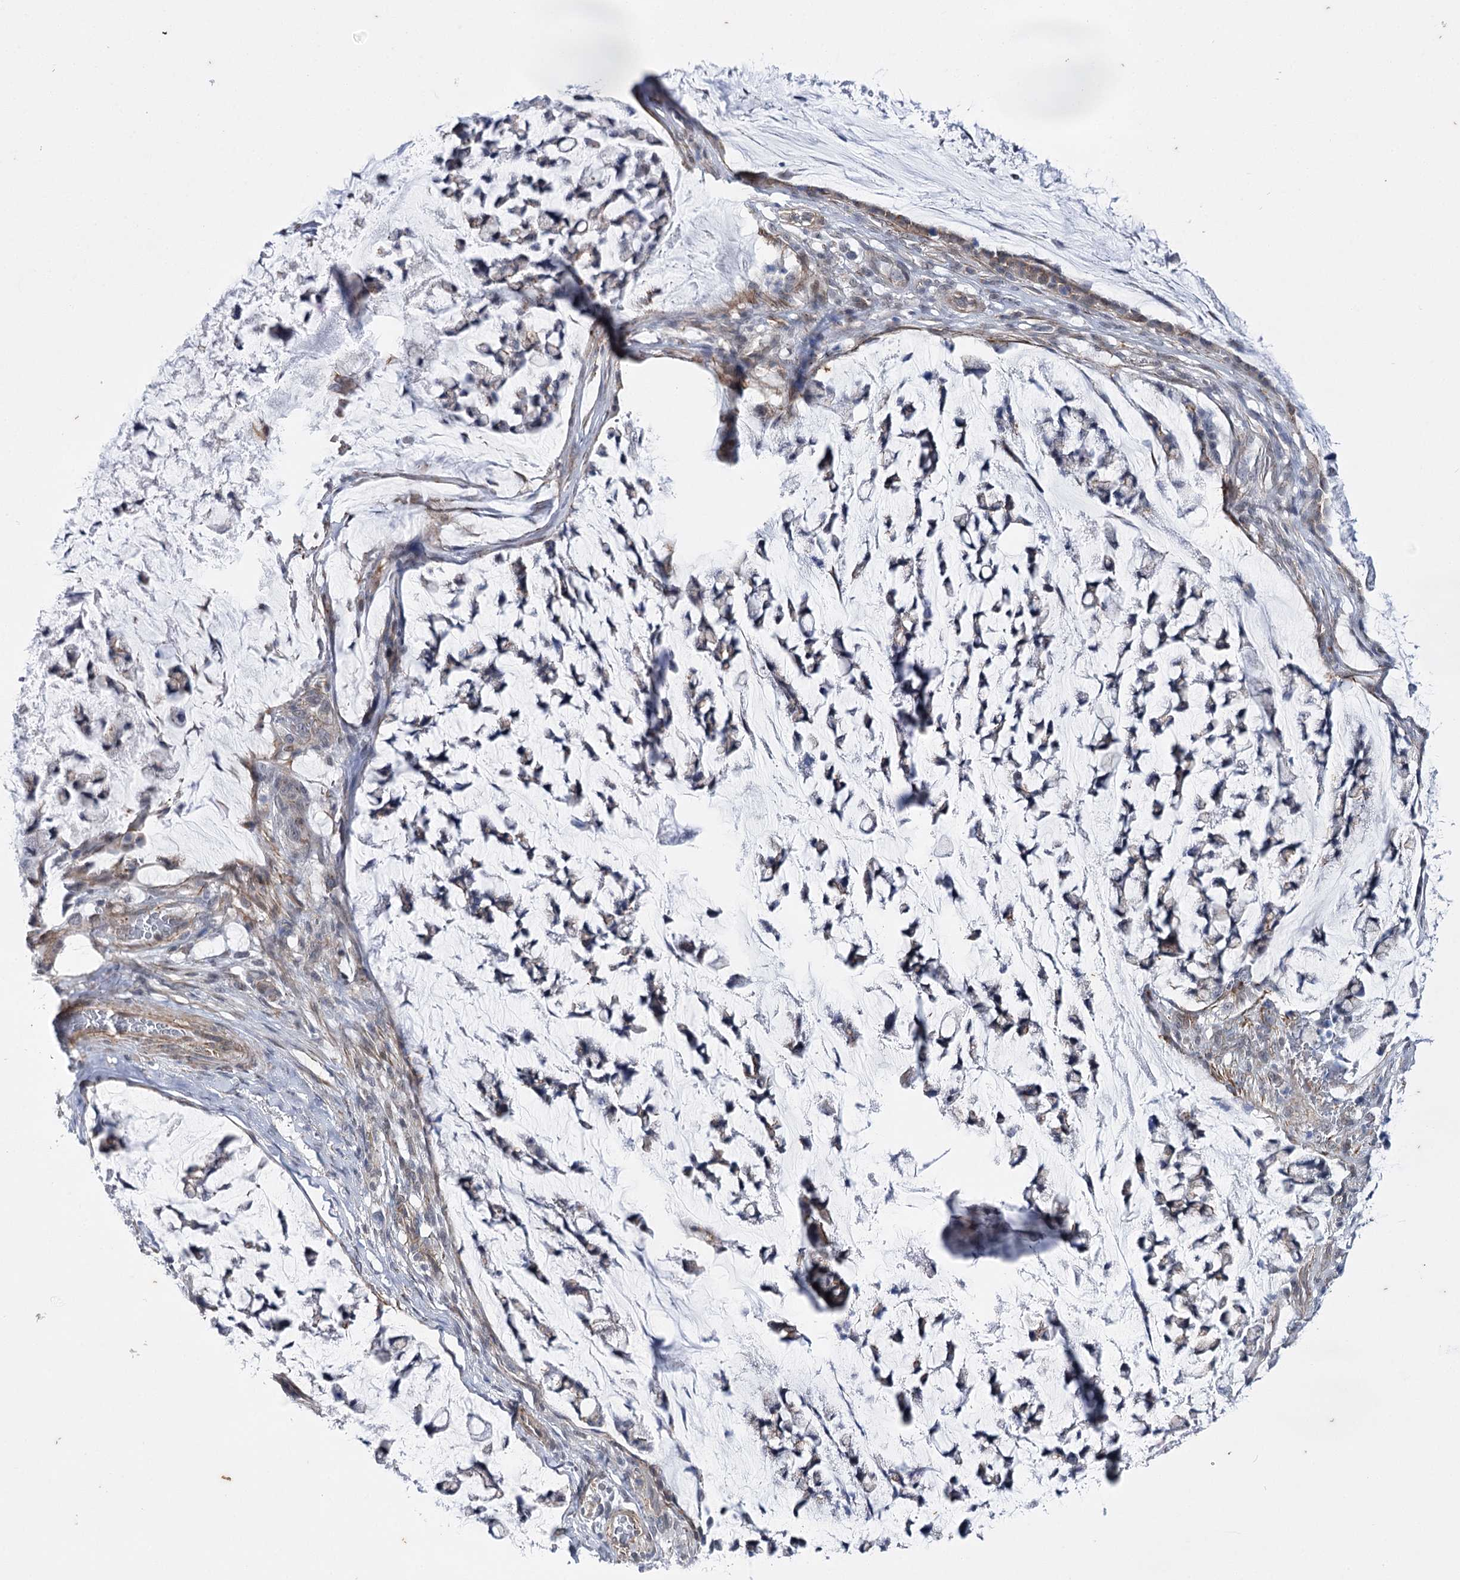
{"staining": {"intensity": "negative", "quantity": "none", "location": "none"}, "tissue": "stomach cancer", "cell_type": "Tumor cells", "image_type": "cancer", "snomed": [{"axis": "morphology", "description": "Adenocarcinoma, NOS"}, {"axis": "topography", "description": "Stomach, lower"}], "caption": "Human stomach adenocarcinoma stained for a protein using immunohistochemistry reveals no staining in tumor cells.", "gene": "AGXT2", "patient": {"sex": "male", "age": 67}}